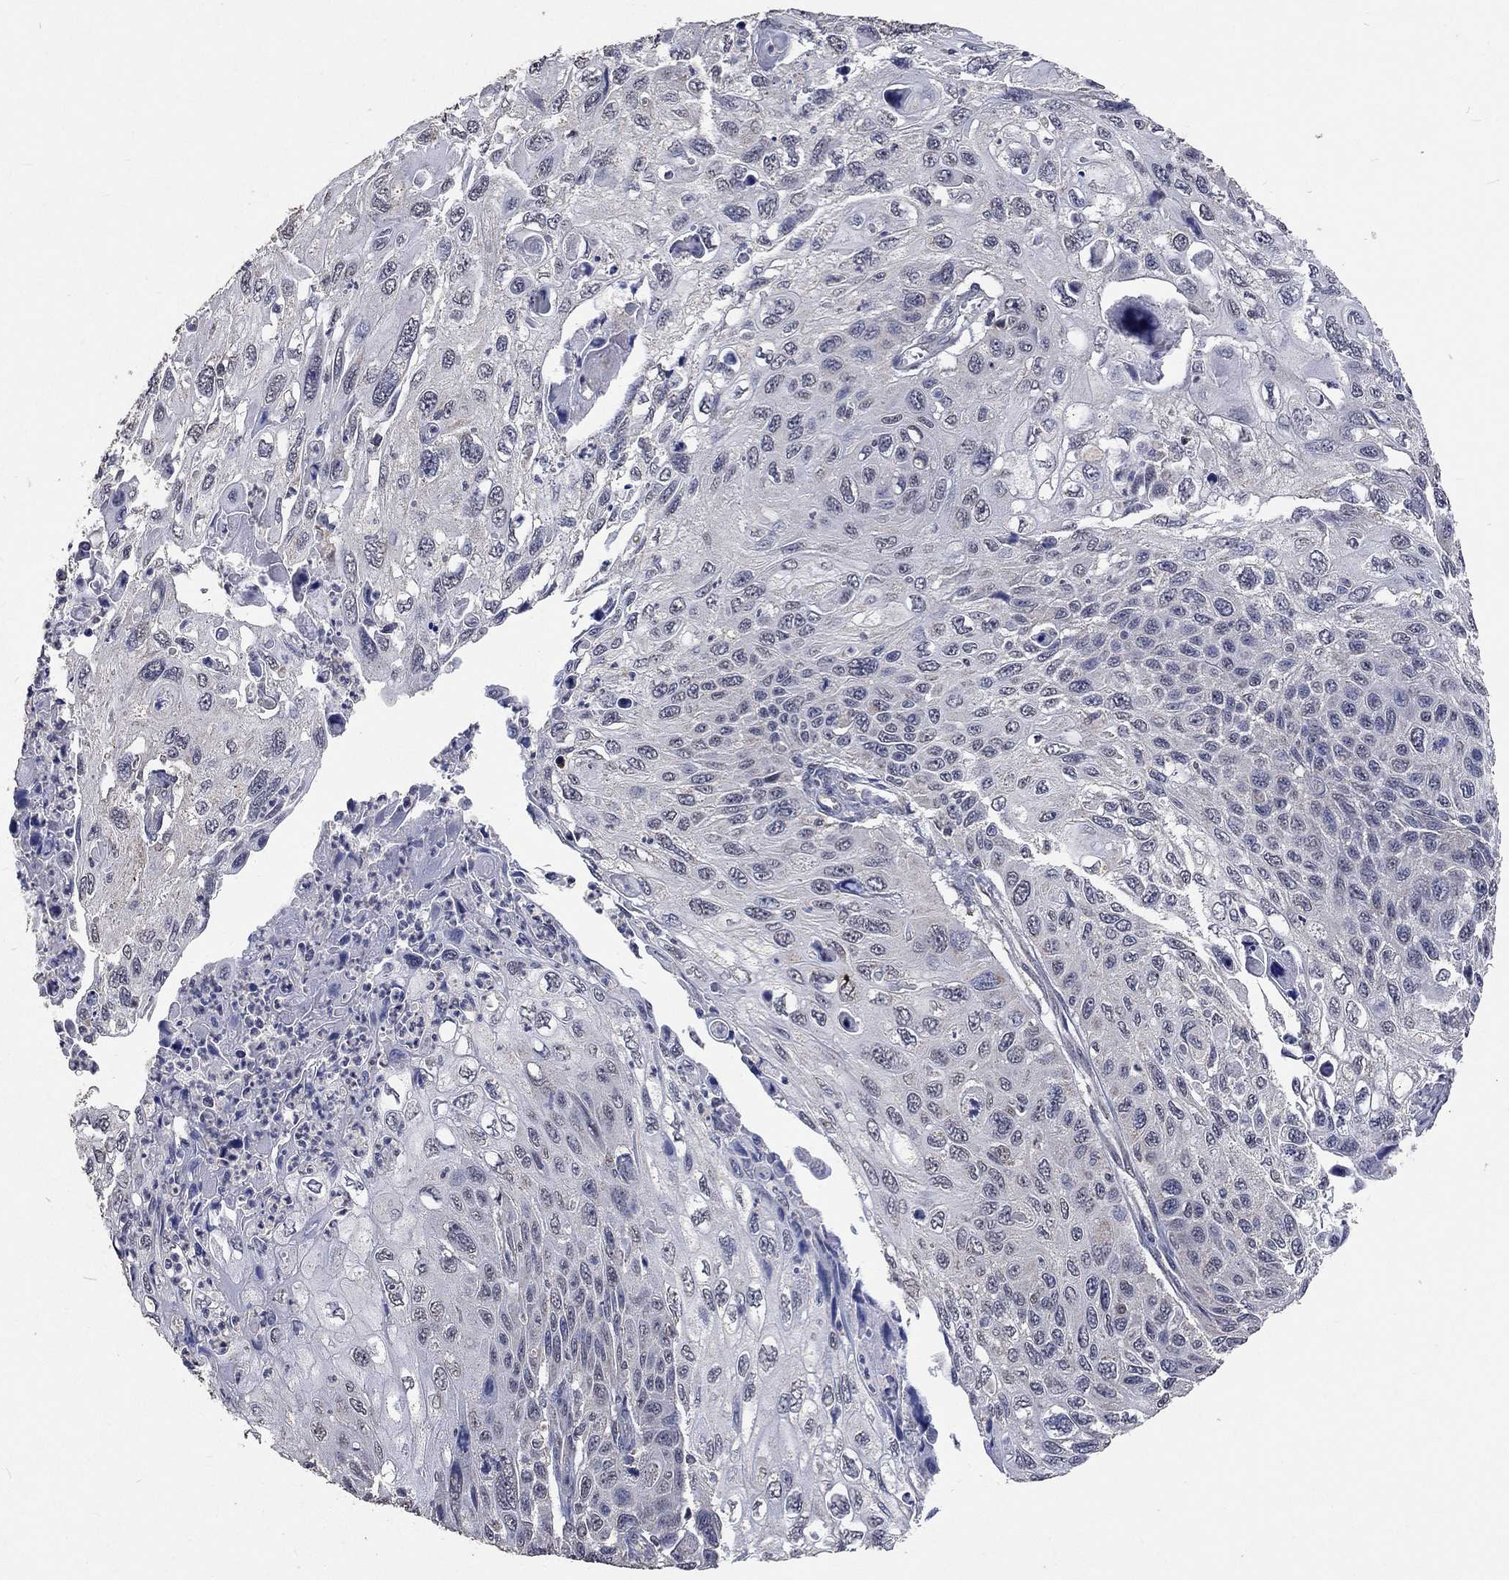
{"staining": {"intensity": "negative", "quantity": "none", "location": "none"}, "tissue": "cervical cancer", "cell_type": "Tumor cells", "image_type": "cancer", "snomed": [{"axis": "morphology", "description": "Squamous cell carcinoma, NOS"}, {"axis": "topography", "description": "Cervix"}], "caption": "IHC image of human cervical cancer (squamous cell carcinoma) stained for a protein (brown), which demonstrates no expression in tumor cells.", "gene": "SPATA33", "patient": {"sex": "female", "age": 70}}